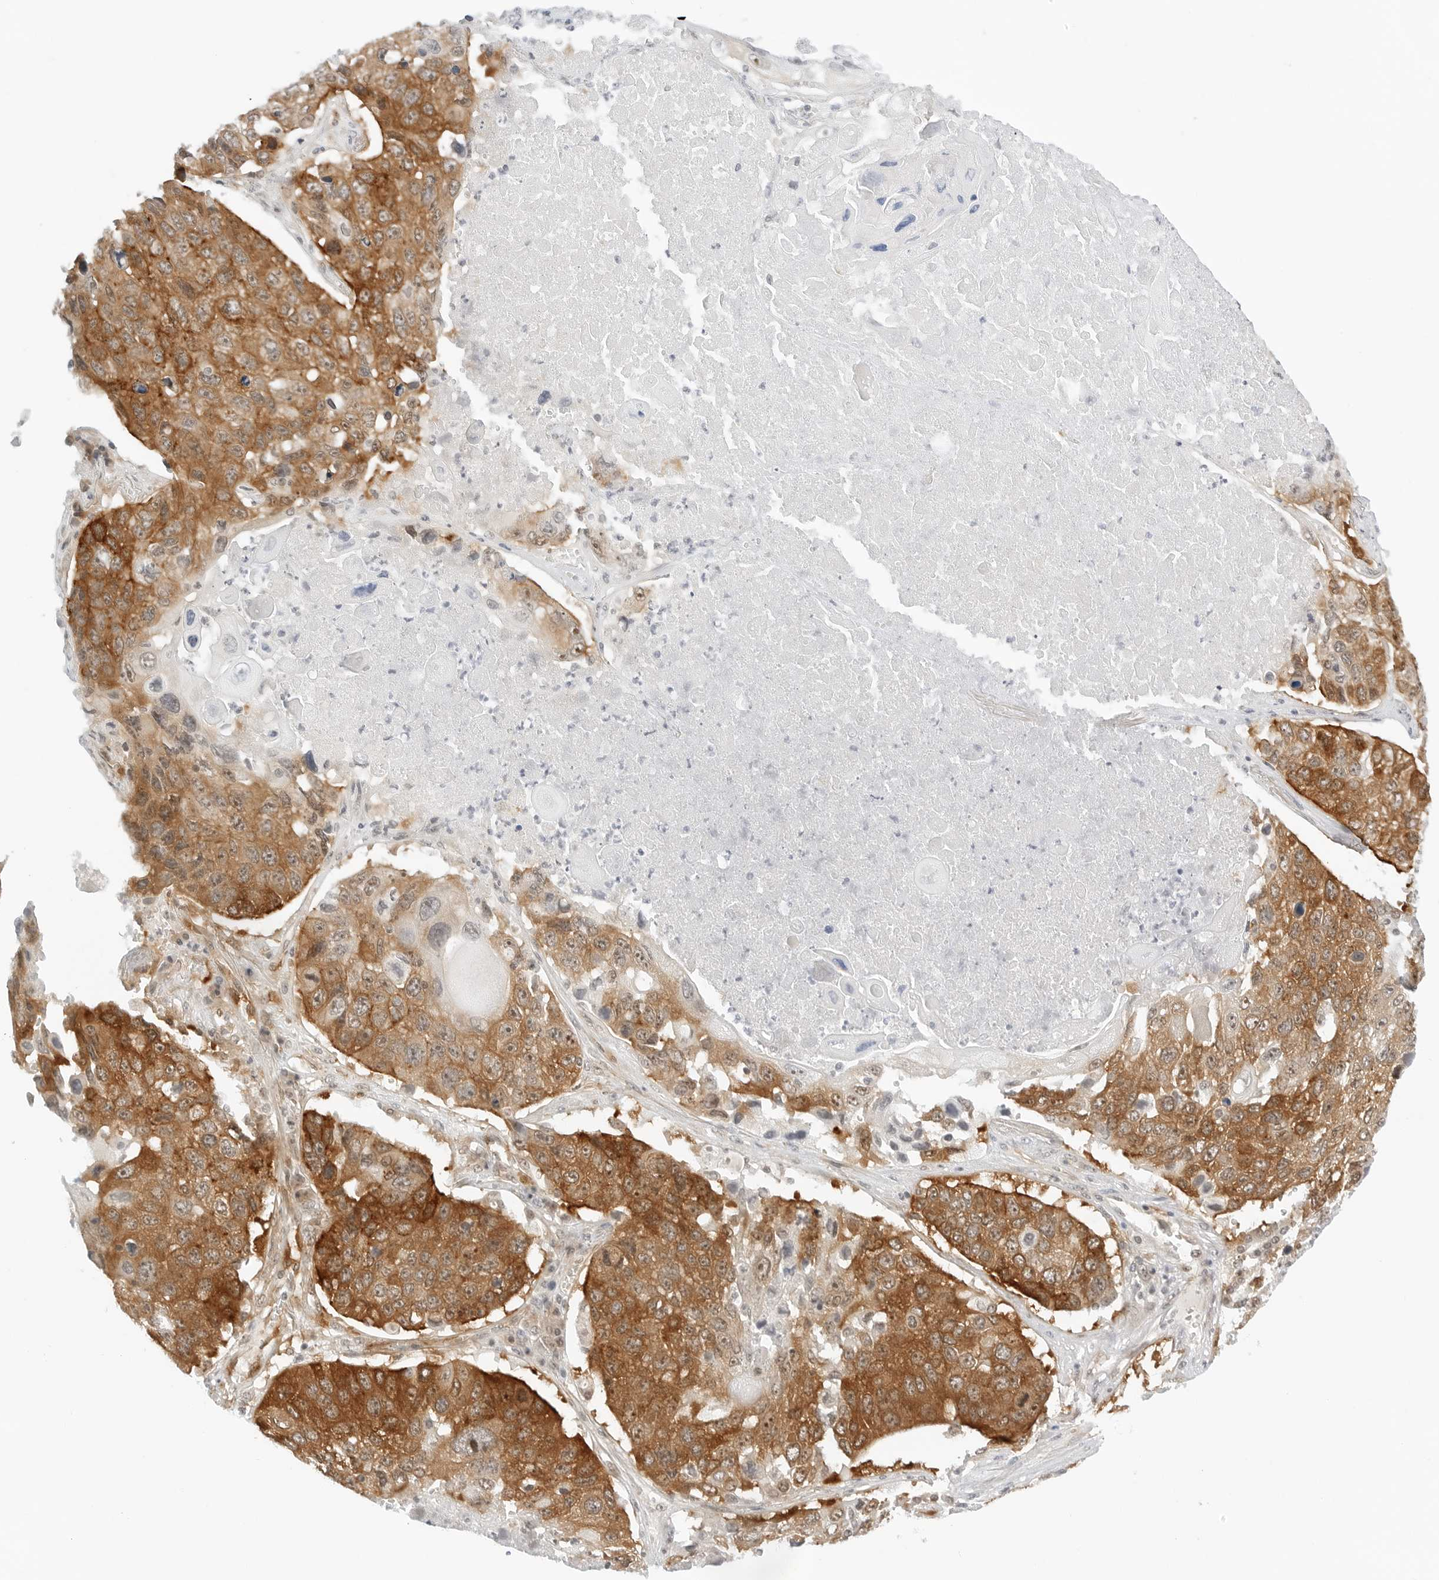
{"staining": {"intensity": "strong", "quantity": ">75%", "location": "cytoplasmic/membranous"}, "tissue": "lung cancer", "cell_type": "Tumor cells", "image_type": "cancer", "snomed": [{"axis": "morphology", "description": "Squamous cell carcinoma, NOS"}, {"axis": "topography", "description": "Lung"}], "caption": "Immunohistochemical staining of human lung squamous cell carcinoma reveals high levels of strong cytoplasmic/membranous expression in approximately >75% of tumor cells. (Stains: DAB in brown, nuclei in blue, Microscopy: brightfield microscopy at high magnification).", "gene": "NEO1", "patient": {"sex": "male", "age": 61}}